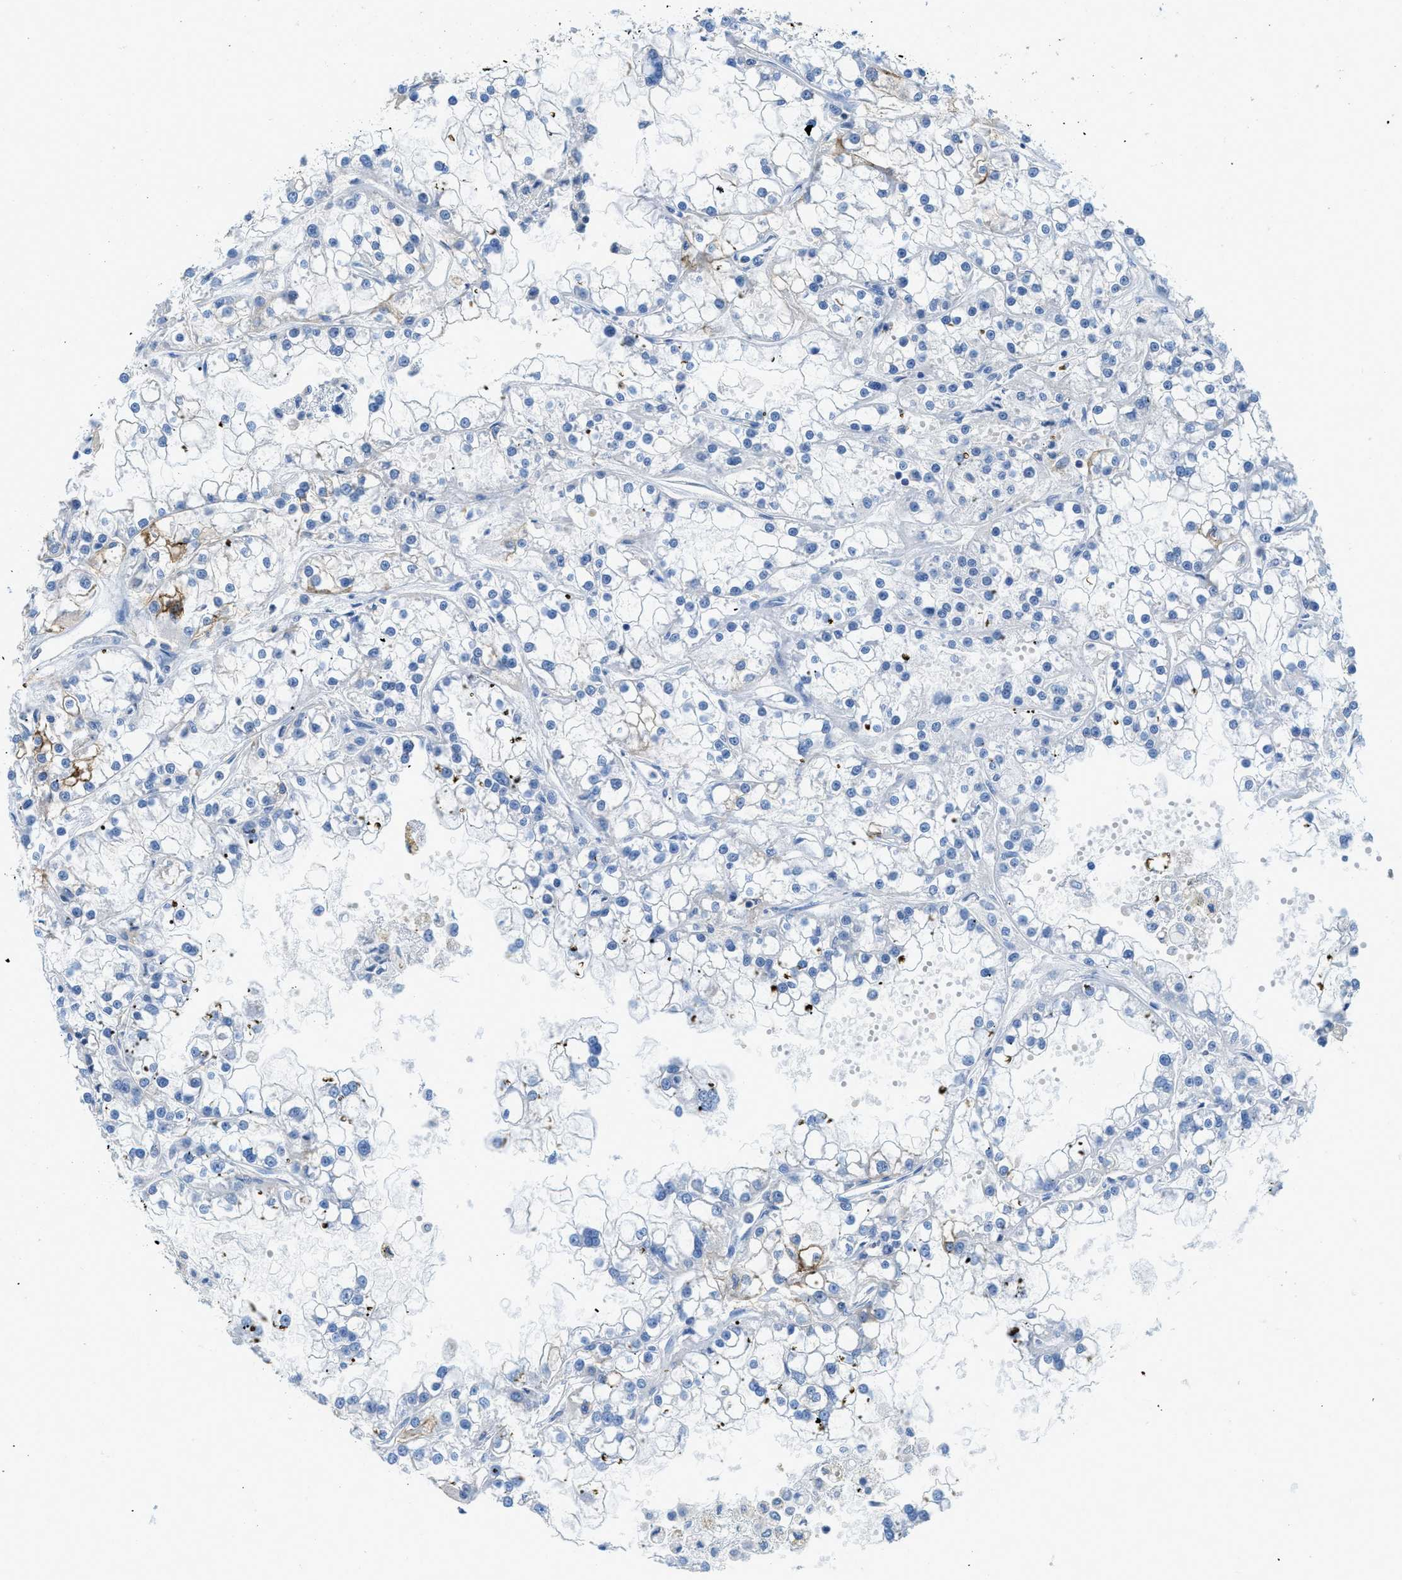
{"staining": {"intensity": "negative", "quantity": "none", "location": "none"}, "tissue": "renal cancer", "cell_type": "Tumor cells", "image_type": "cancer", "snomed": [{"axis": "morphology", "description": "Adenocarcinoma, NOS"}, {"axis": "topography", "description": "Kidney"}], "caption": "DAB immunohistochemical staining of renal cancer (adenocarcinoma) exhibits no significant staining in tumor cells. (Immunohistochemistry, brightfield microscopy, high magnification).", "gene": "FAM151A", "patient": {"sex": "female", "age": 52}}